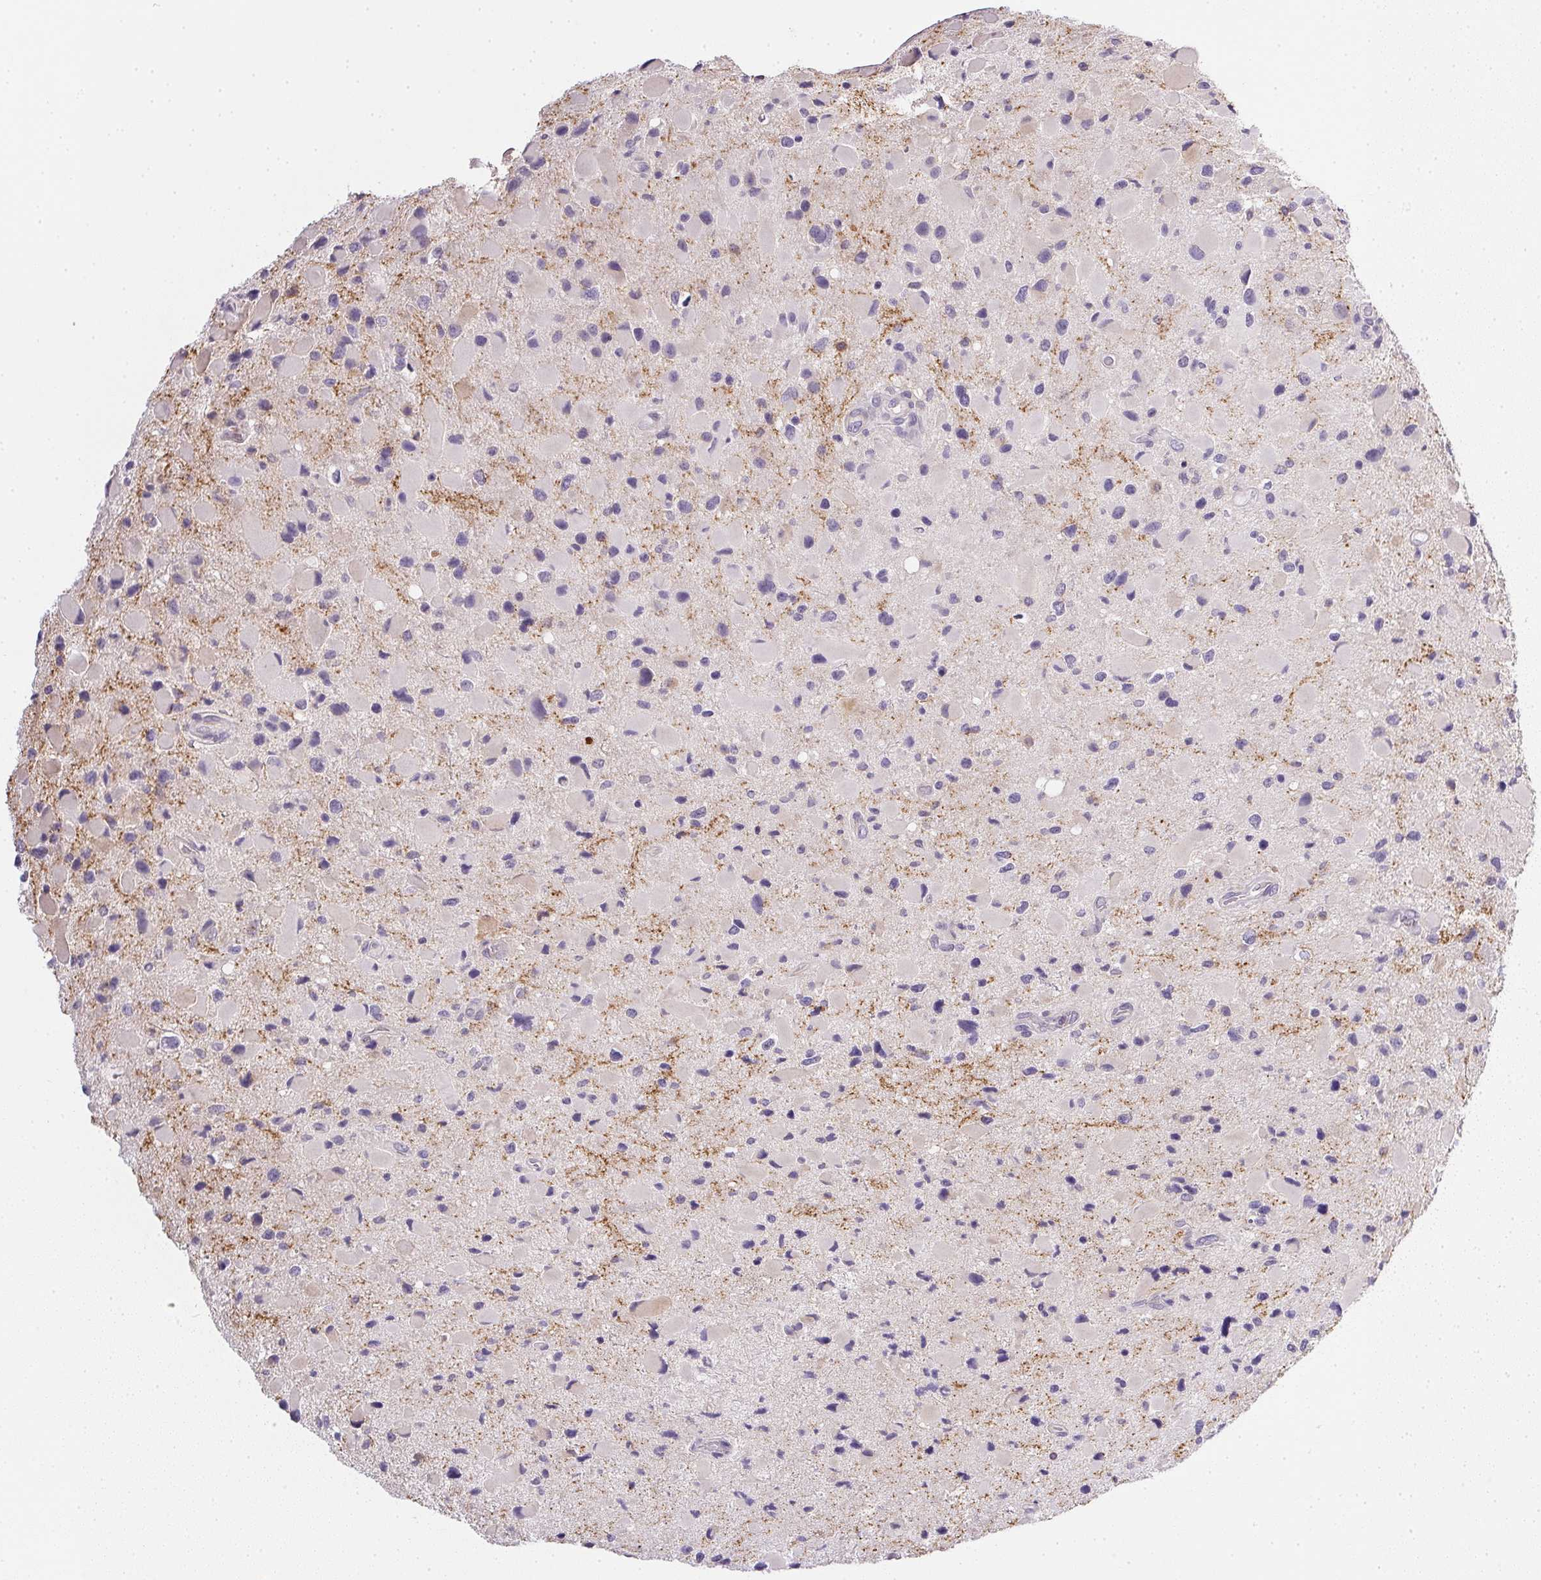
{"staining": {"intensity": "negative", "quantity": "none", "location": "none"}, "tissue": "glioma", "cell_type": "Tumor cells", "image_type": "cancer", "snomed": [{"axis": "morphology", "description": "Glioma, malignant, Low grade"}, {"axis": "topography", "description": "Brain"}], "caption": "Immunohistochemical staining of human low-grade glioma (malignant) shows no significant staining in tumor cells.", "gene": "SLC17A7", "patient": {"sex": "female", "age": 32}}